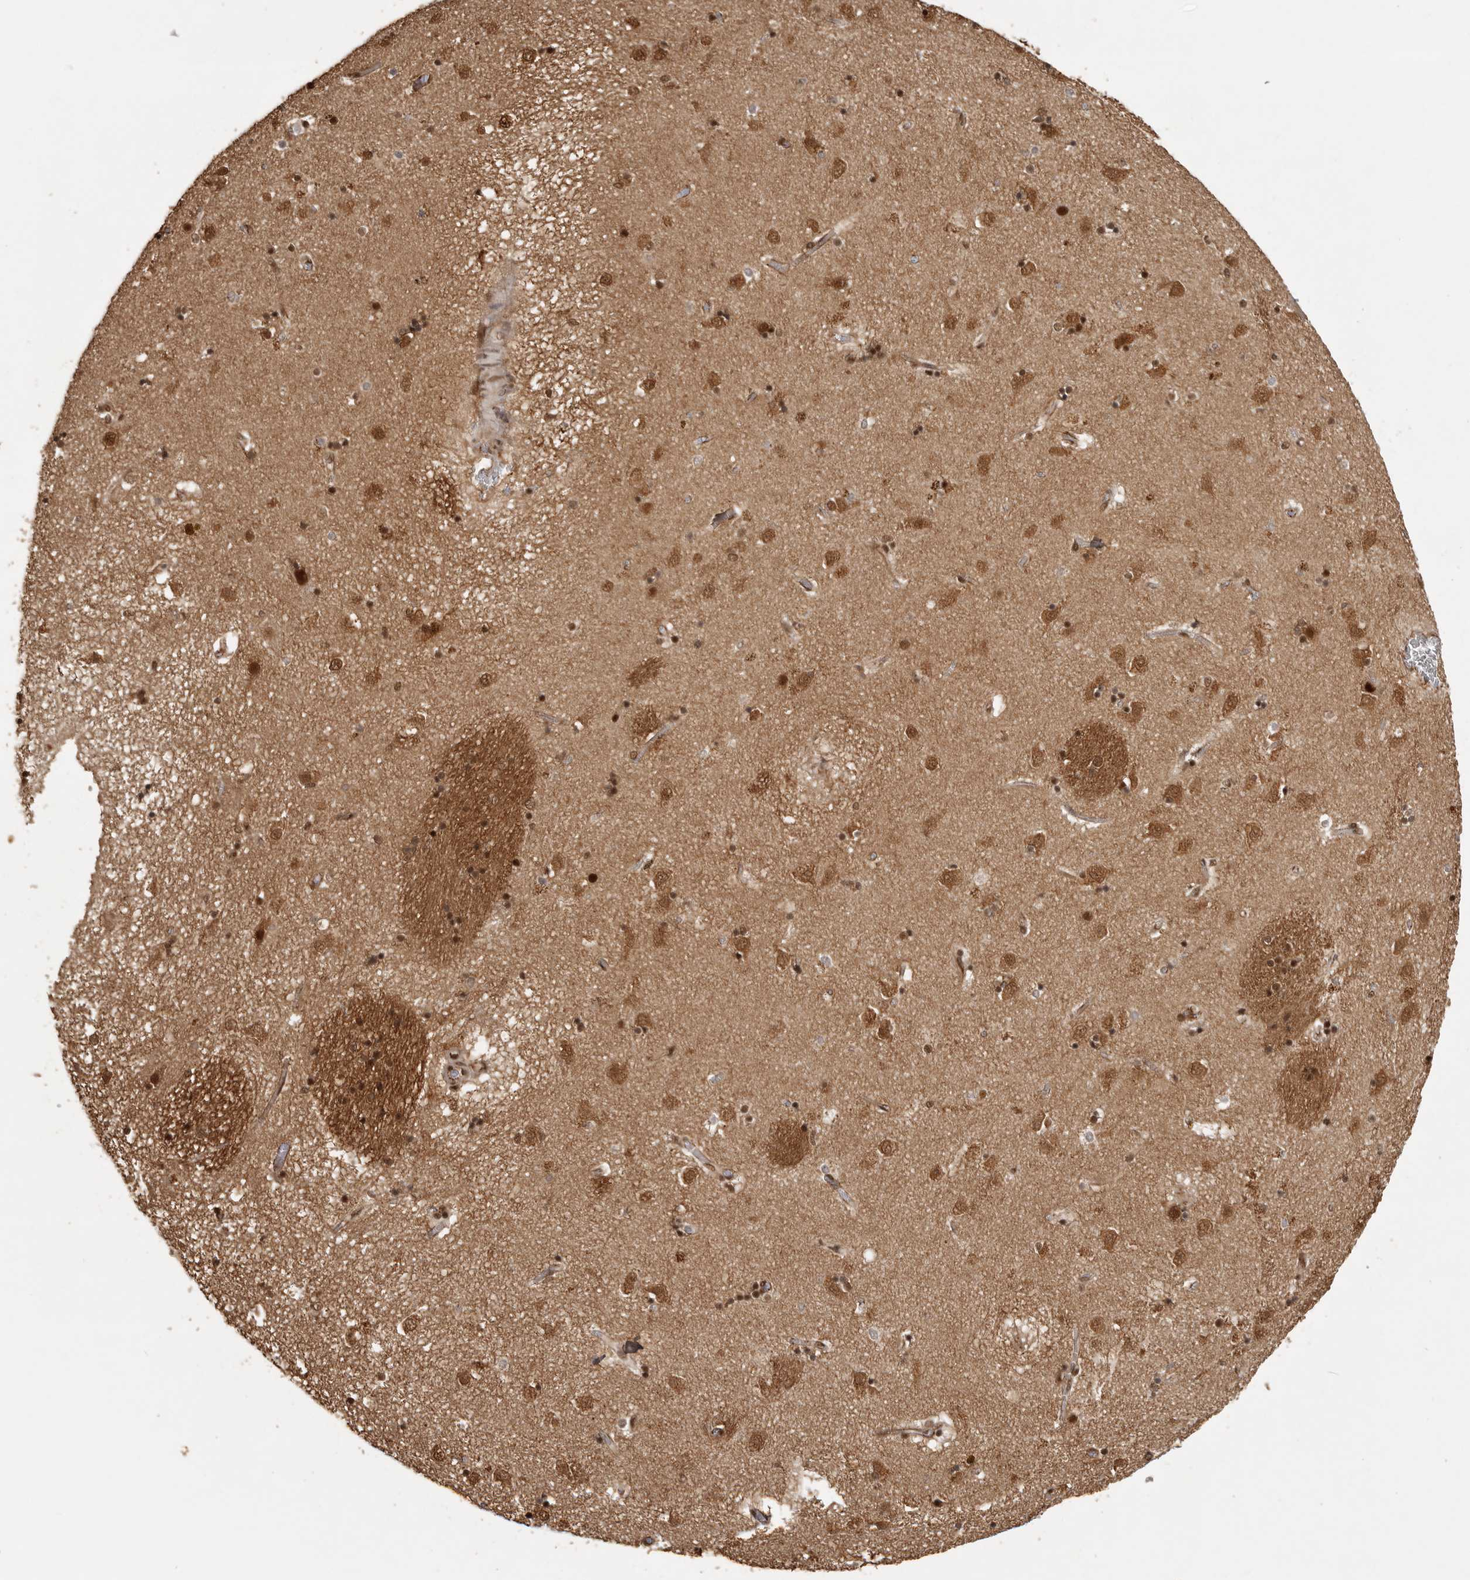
{"staining": {"intensity": "strong", "quantity": "25%-75%", "location": "nuclear"}, "tissue": "caudate", "cell_type": "Glial cells", "image_type": "normal", "snomed": [{"axis": "morphology", "description": "Normal tissue, NOS"}, {"axis": "topography", "description": "Lateral ventricle wall"}], "caption": "IHC photomicrograph of benign caudate: human caudate stained using immunohistochemistry (IHC) shows high levels of strong protein expression localized specifically in the nuclear of glial cells, appearing as a nuclear brown color.", "gene": "CBLL1", "patient": {"sex": "male", "age": 70}}